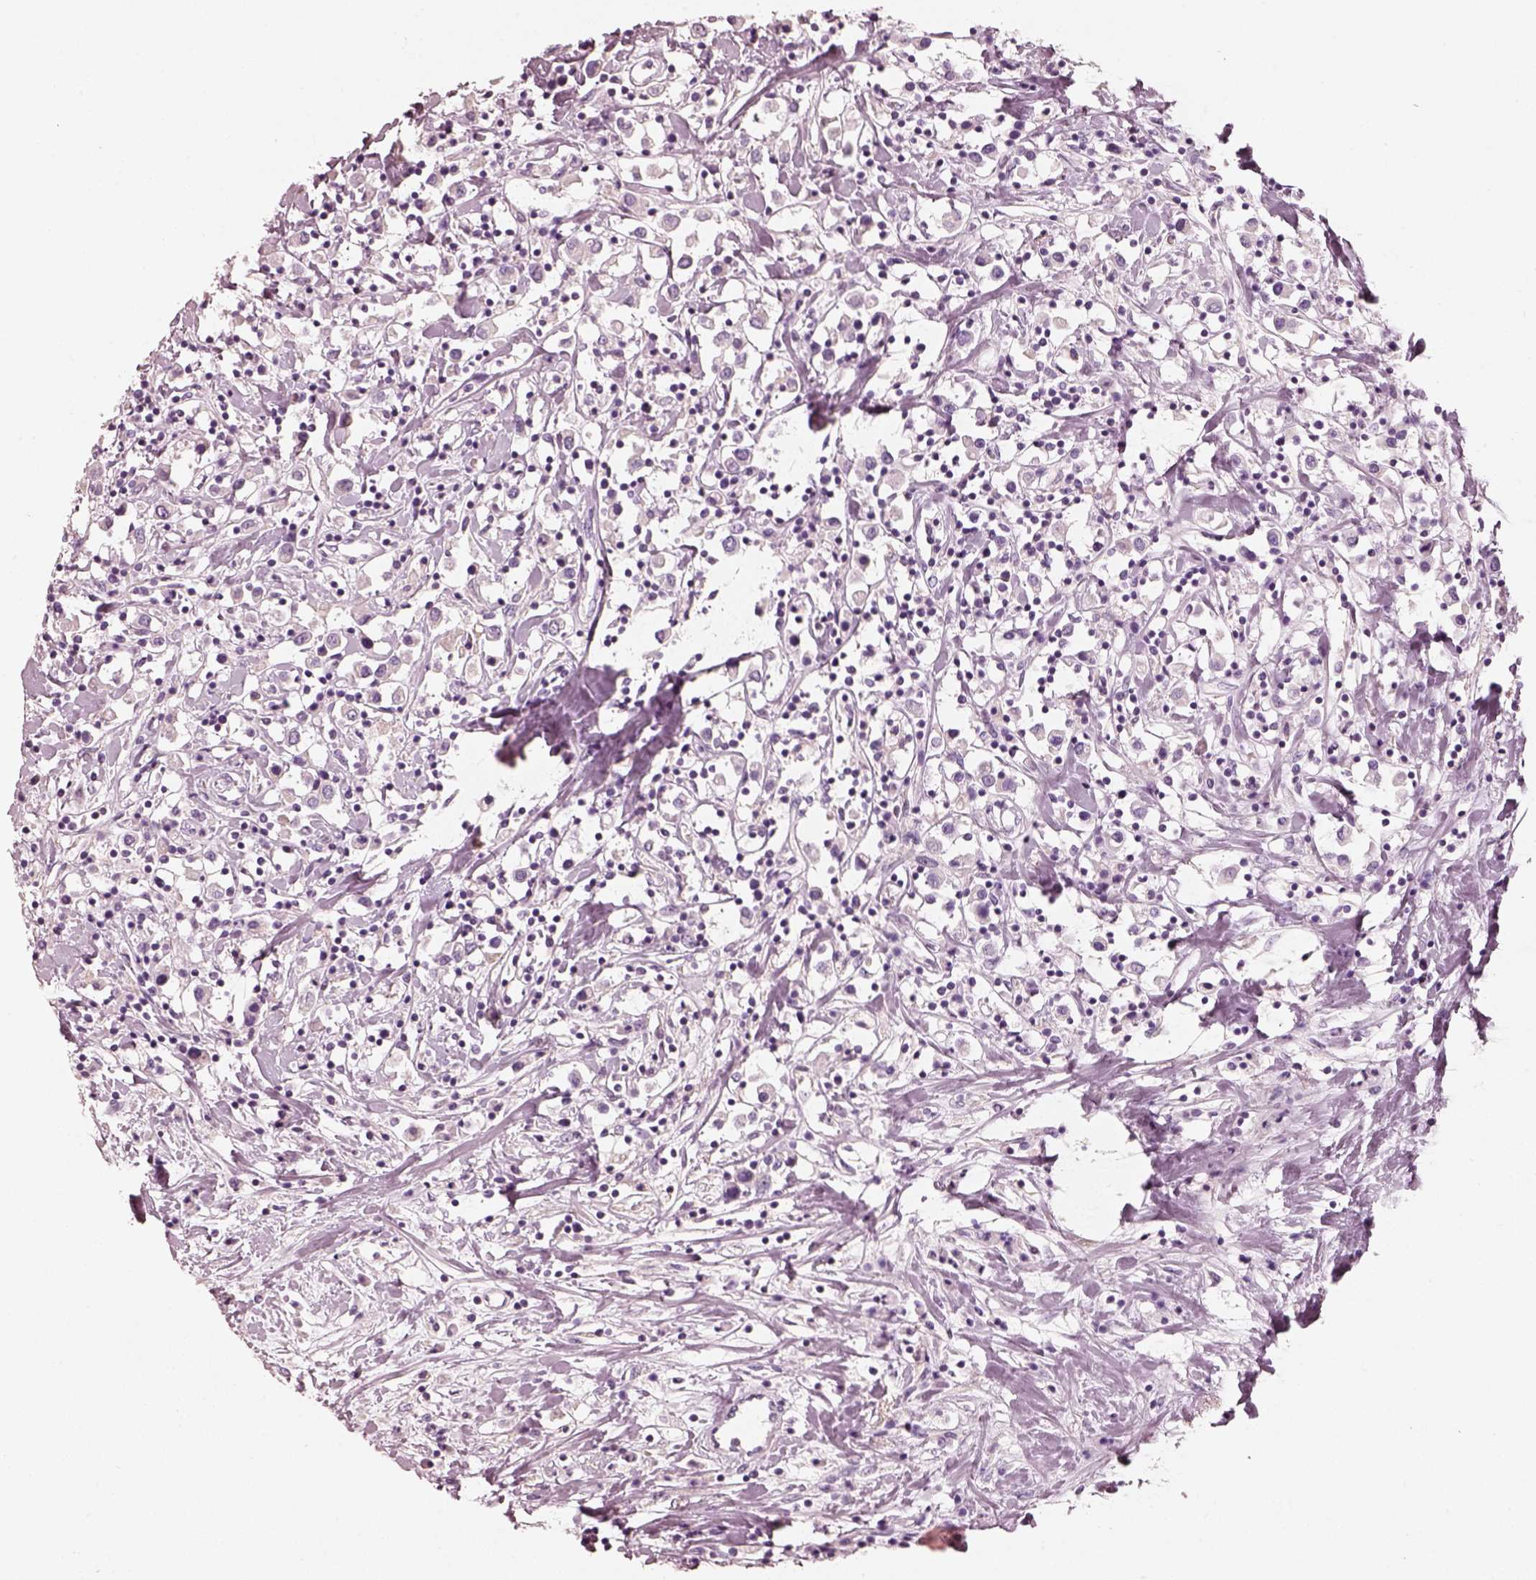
{"staining": {"intensity": "negative", "quantity": "none", "location": "none"}, "tissue": "breast cancer", "cell_type": "Tumor cells", "image_type": "cancer", "snomed": [{"axis": "morphology", "description": "Duct carcinoma"}, {"axis": "topography", "description": "Breast"}], "caption": "Intraductal carcinoma (breast) was stained to show a protein in brown. There is no significant positivity in tumor cells.", "gene": "R3HDML", "patient": {"sex": "female", "age": 61}}